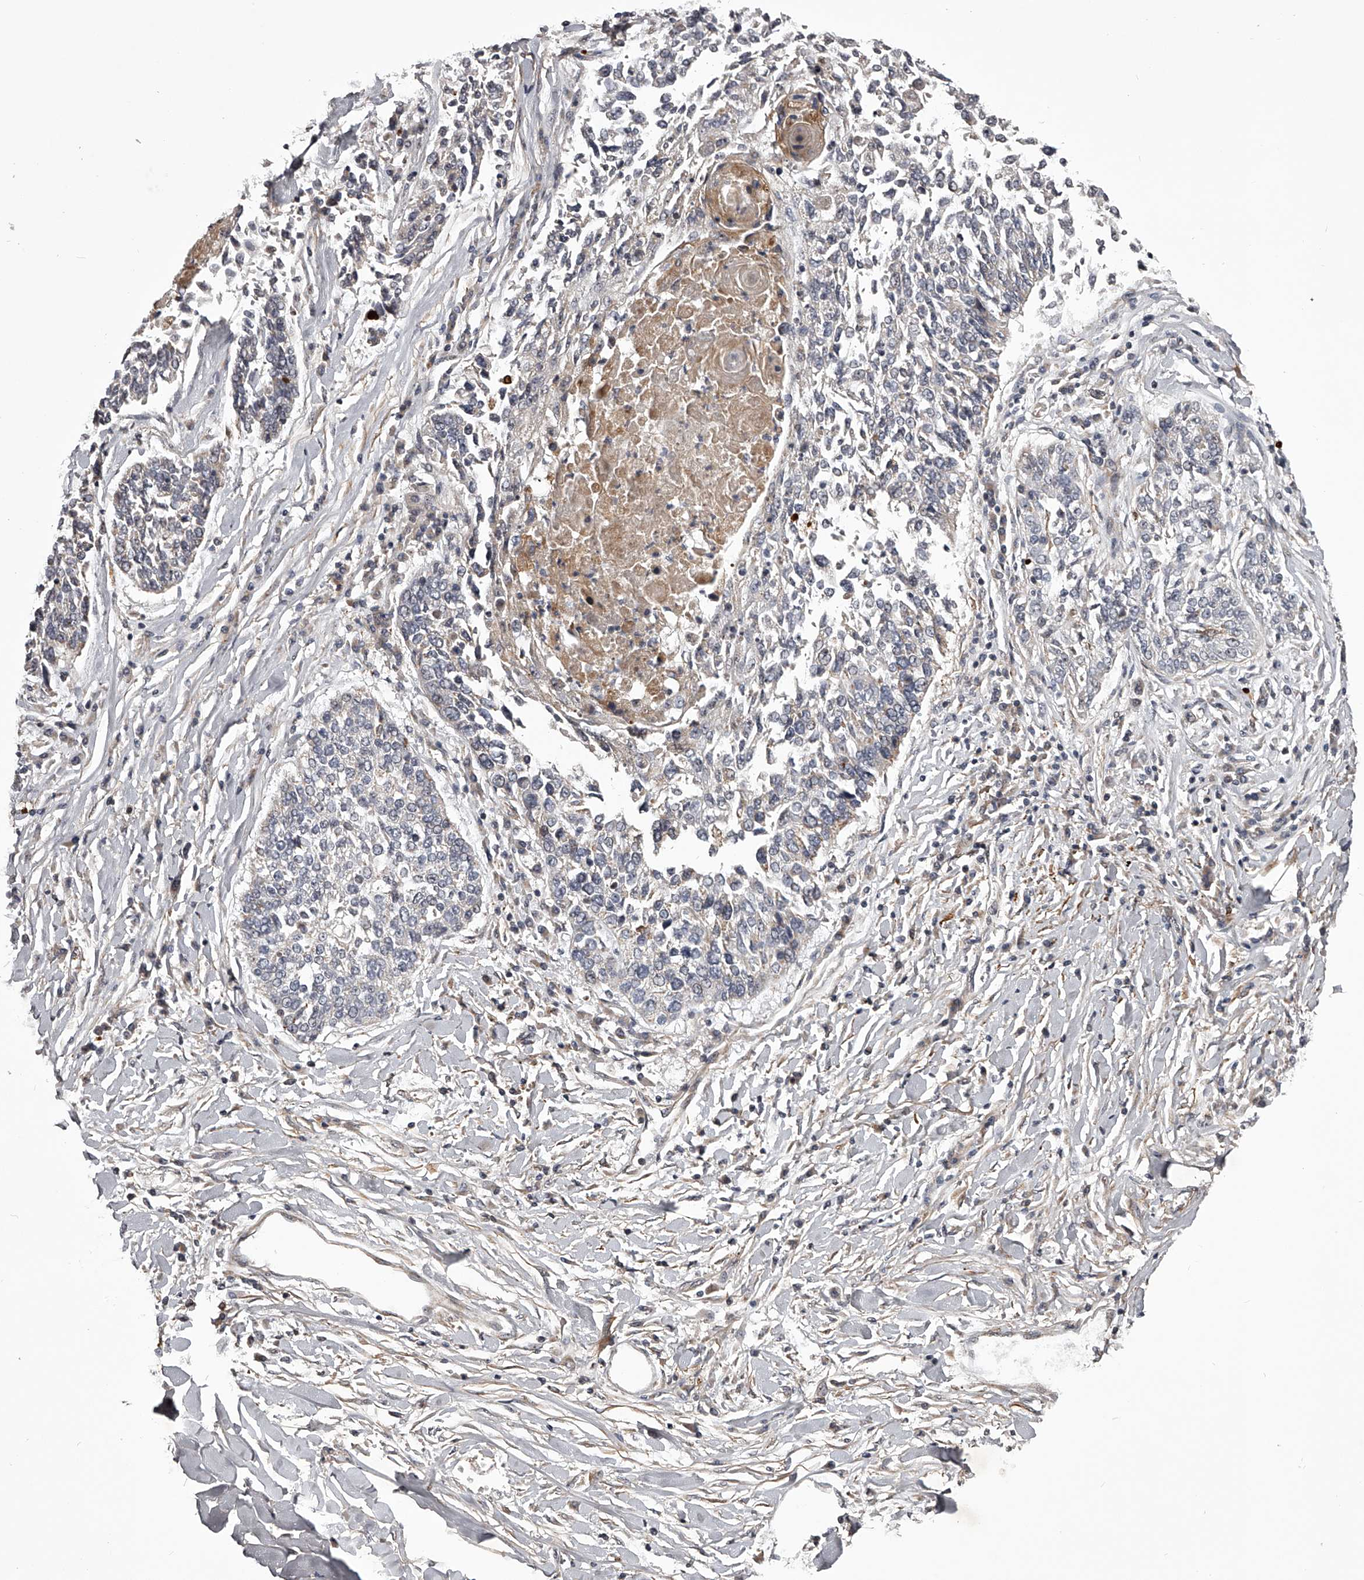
{"staining": {"intensity": "negative", "quantity": "none", "location": "none"}, "tissue": "lung cancer", "cell_type": "Tumor cells", "image_type": "cancer", "snomed": [{"axis": "morphology", "description": "Normal tissue, NOS"}, {"axis": "morphology", "description": "Squamous cell carcinoma, NOS"}, {"axis": "topography", "description": "Cartilage tissue"}, {"axis": "topography", "description": "Bronchus"}, {"axis": "topography", "description": "Lung"}, {"axis": "topography", "description": "Peripheral nerve tissue"}], "caption": "Protein analysis of lung cancer exhibits no significant expression in tumor cells.", "gene": "RRP36", "patient": {"sex": "female", "age": 49}}